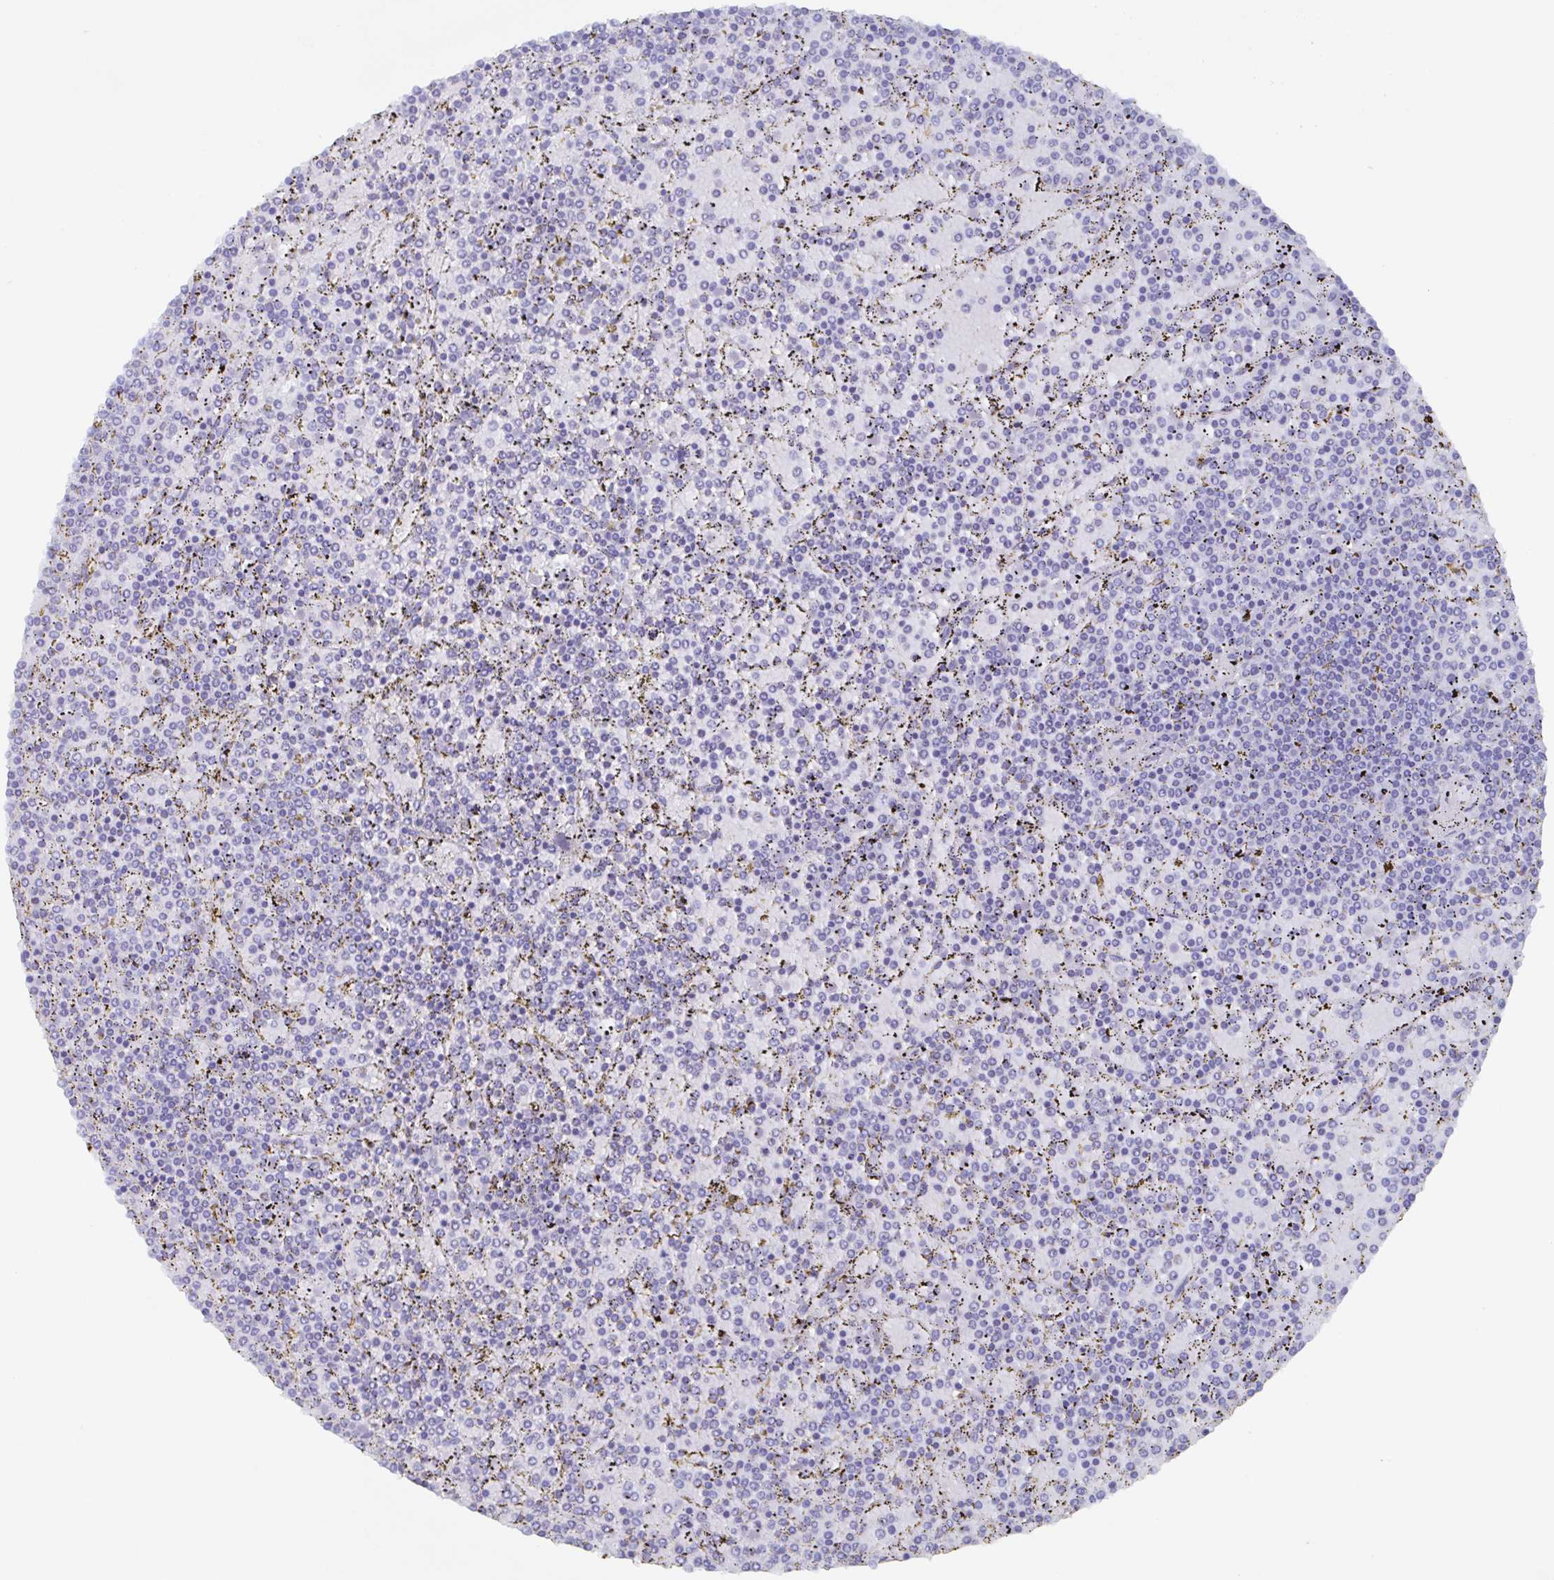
{"staining": {"intensity": "negative", "quantity": "none", "location": "none"}, "tissue": "lymphoma", "cell_type": "Tumor cells", "image_type": "cancer", "snomed": [{"axis": "morphology", "description": "Malignant lymphoma, non-Hodgkin's type, Low grade"}, {"axis": "topography", "description": "Spleen"}], "caption": "IHC image of neoplastic tissue: human lymphoma stained with DAB (3,3'-diaminobenzidine) exhibits no significant protein expression in tumor cells. The staining was performed using DAB (3,3'-diaminobenzidine) to visualize the protein expression in brown, while the nuclei were stained in blue with hematoxylin (Magnification: 20x).", "gene": "AGFG2", "patient": {"sex": "female", "age": 77}}